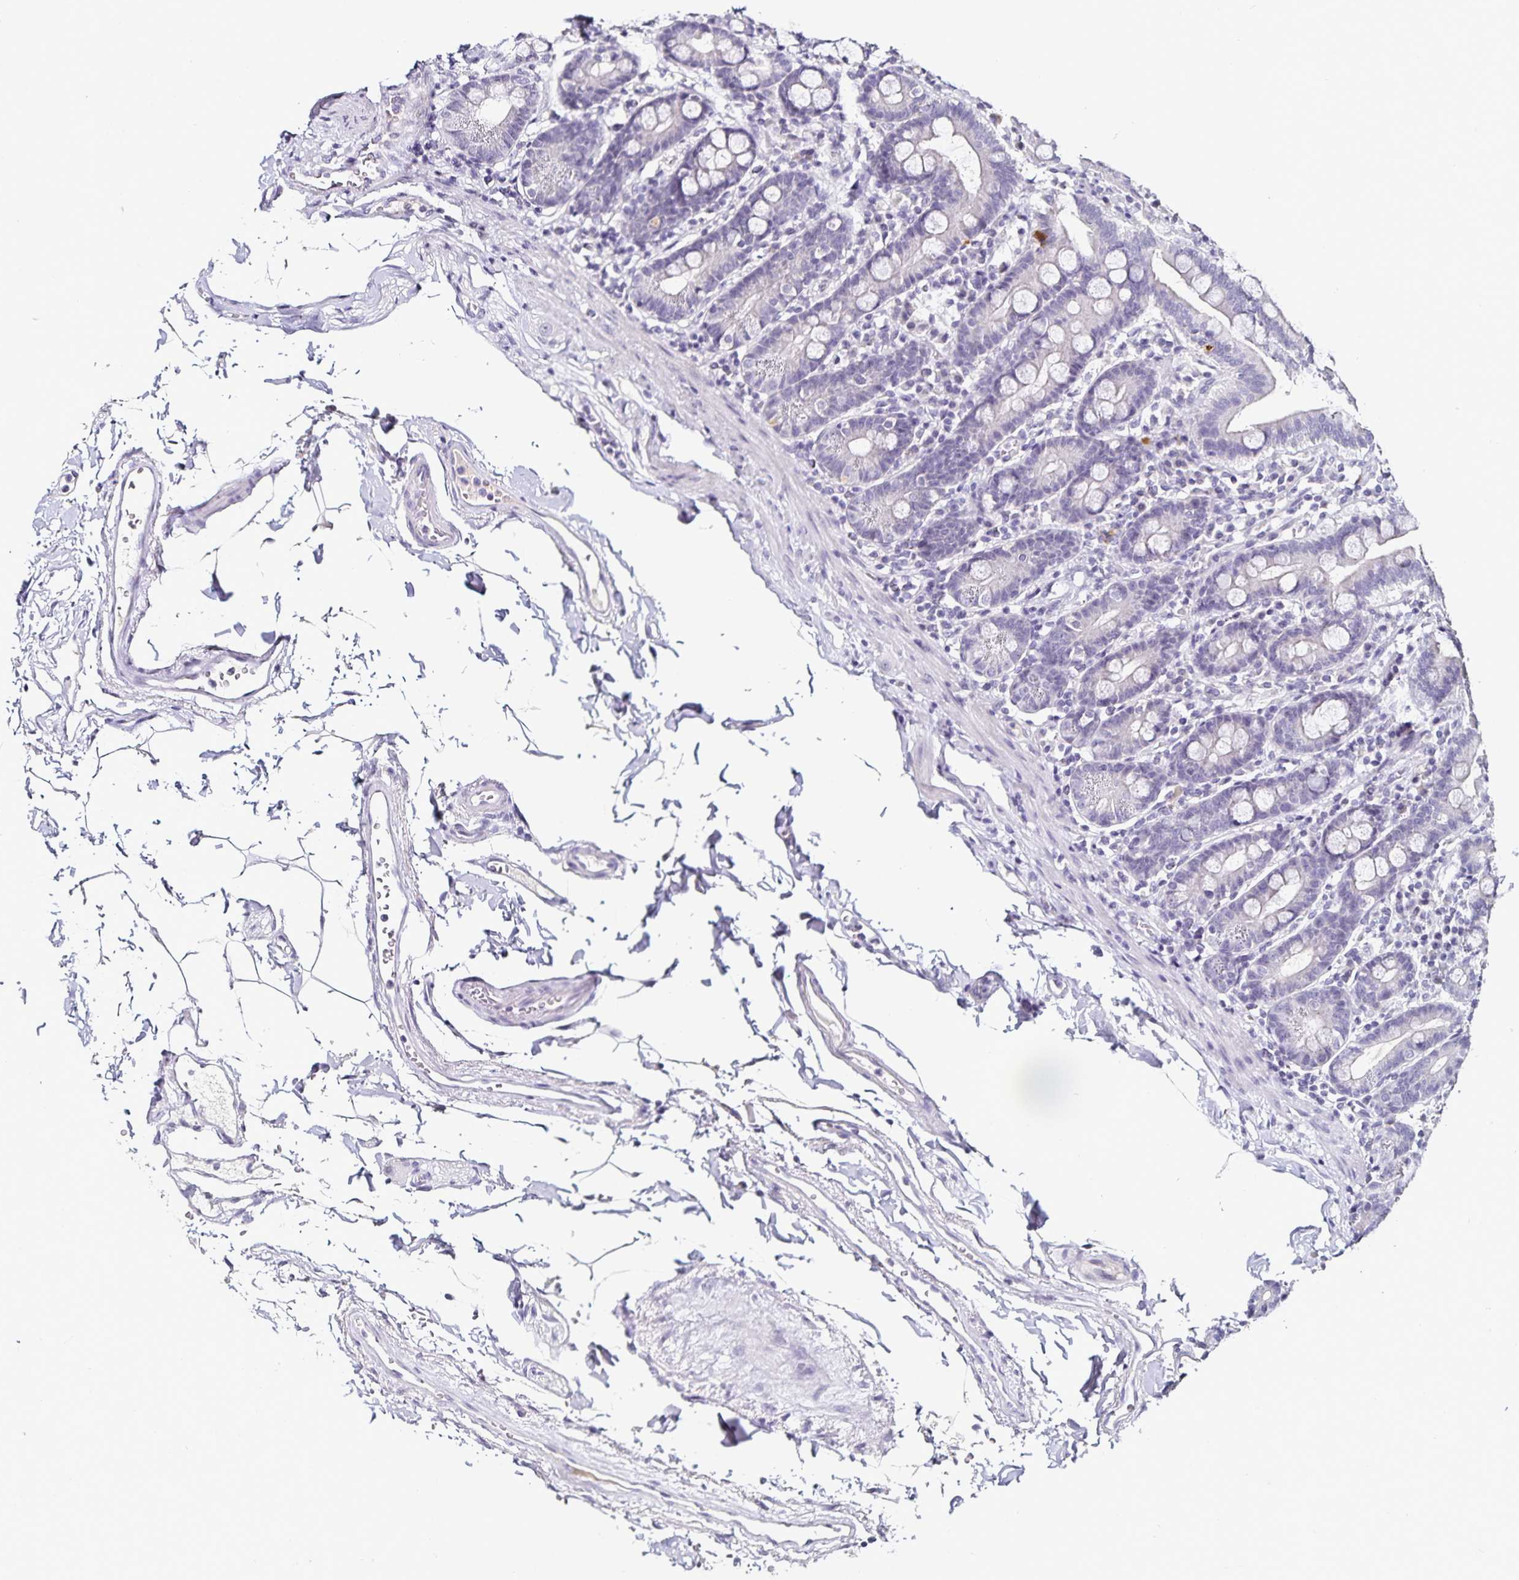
{"staining": {"intensity": "negative", "quantity": "none", "location": "none"}, "tissue": "duodenum", "cell_type": "Glandular cells", "image_type": "normal", "snomed": [{"axis": "morphology", "description": "Normal tissue, NOS"}, {"axis": "topography", "description": "Pancreas"}, {"axis": "topography", "description": "Duodenum"}], "caption": "This is a image of IHC staining of normal duodenum, which shows no positivity in glandular cells.", "gene": "TTR", "patient": {"sex": "male", "age": 59}}